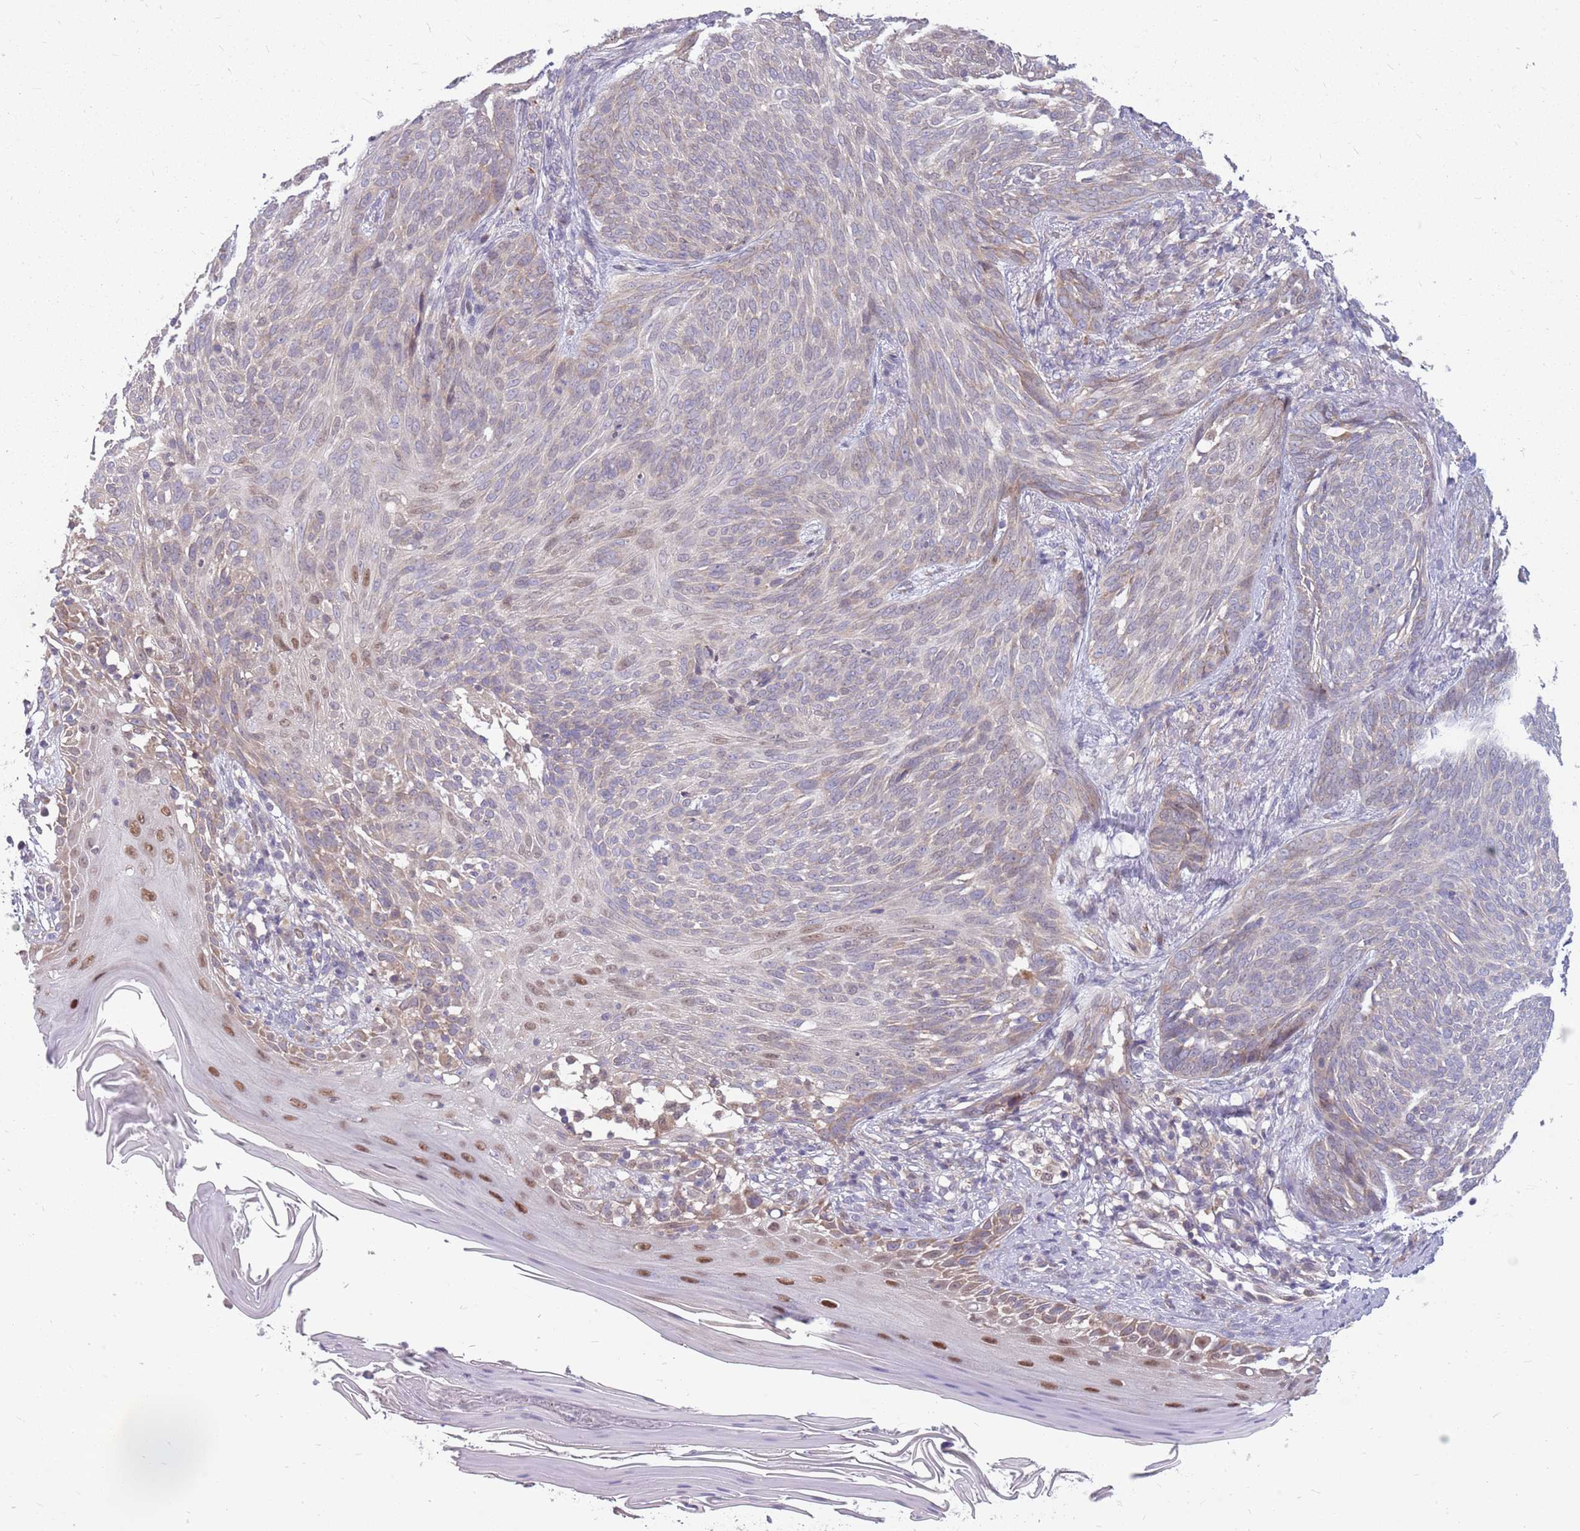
{"staining": {"intensity": "moderate", "quantity": "<25%", "location": "nuclear"}, "tissue": "skin cancer", "cell_type": "Tumor cells", "image_type": "cancer", "snomed": [{"axis": "morphology", "description": "Basal cell carcinoma"}, {"axis": "topography", "description": "Skin"}], "caption": "Immunohistochemical staining of skin cancer shows moderate nuclear protein positivity in about <25% of tumor cells.", "gene": "PPP1R27", "patient": {"sex": "female", "age": 86}}